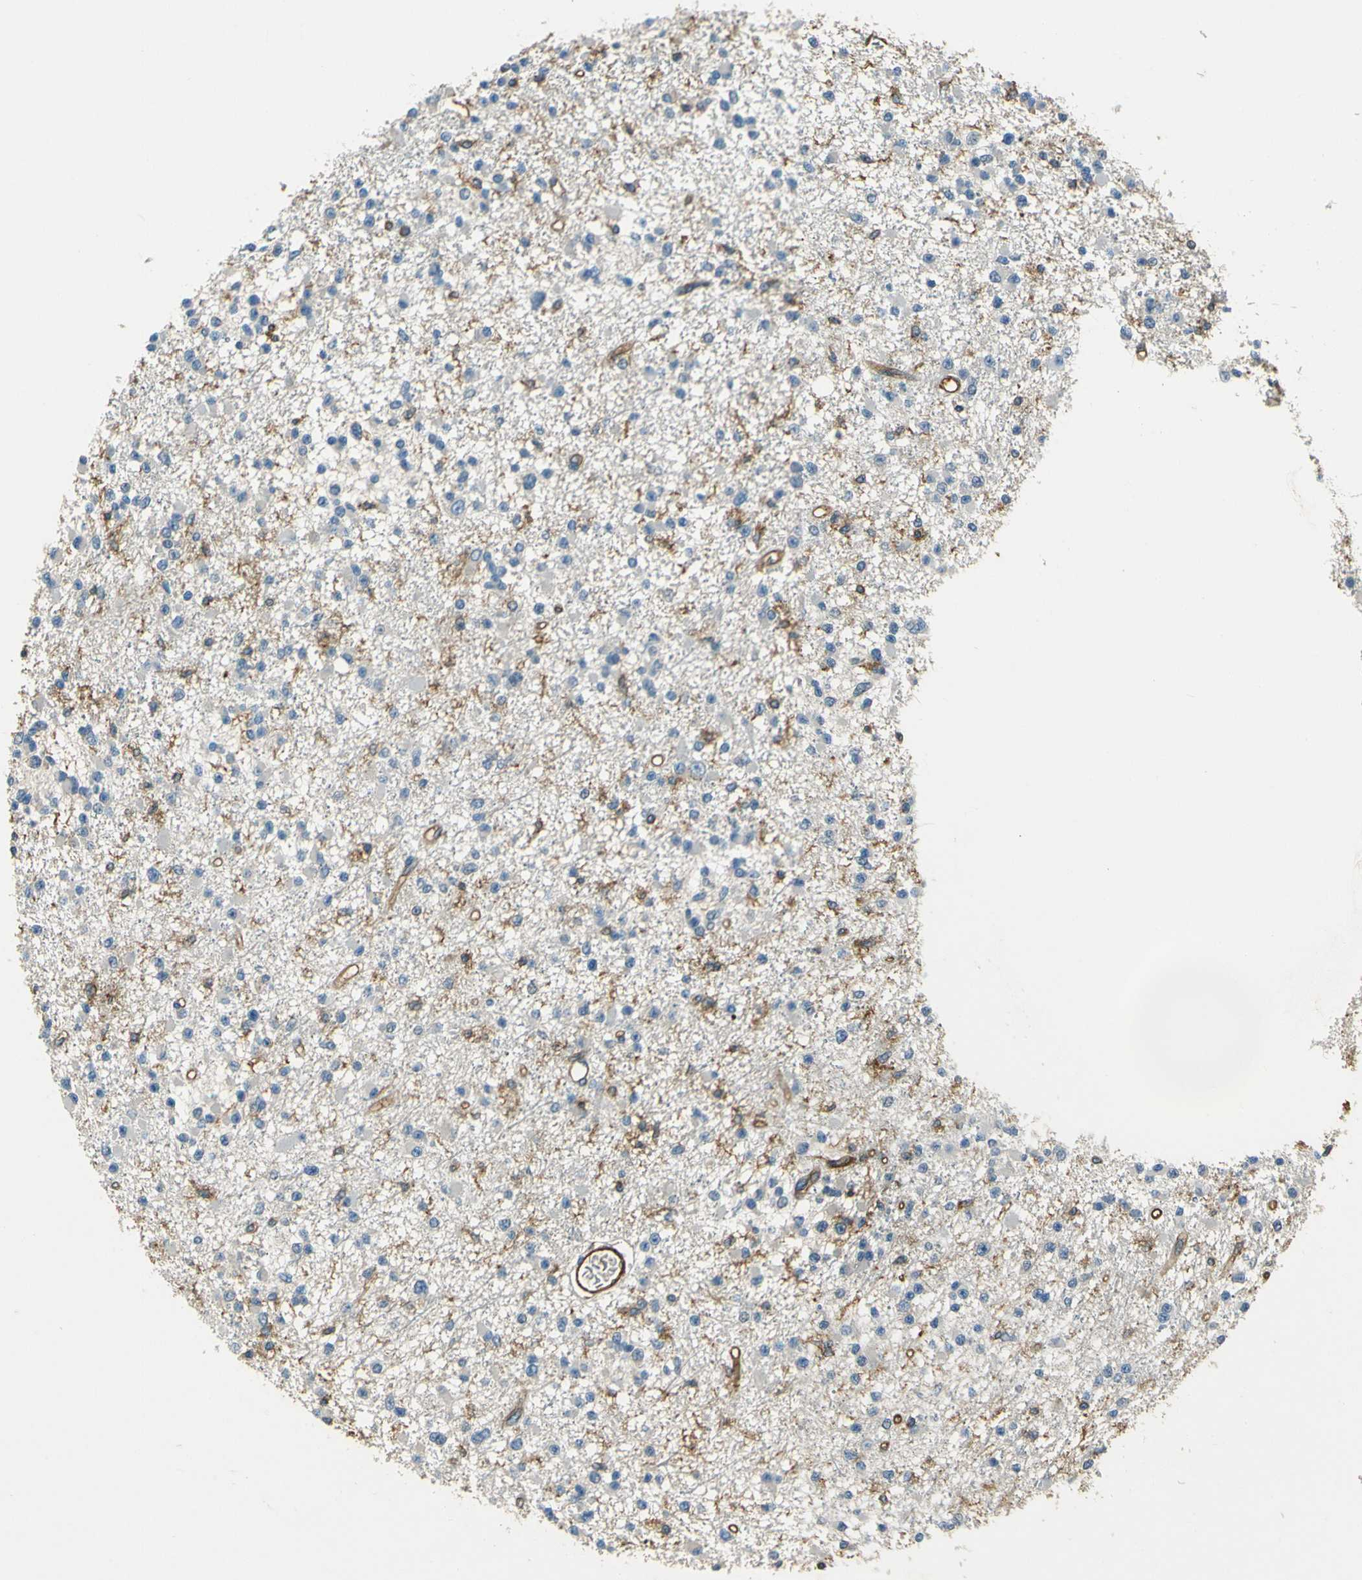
{"staining": {"intensity": "negative", "quantity": "none", "location": "none"}, "tissue": "glioma", "cell_type": "Tumor cells", "image_type": "cancer", "snomed": [{"axis": "morphology", "description": "Glioma, malignant, Low grade"}, {"axis": "topography", "description": "Brain"}], "caption": "The histopathology image exhibits no staining of tumor cells in malignant glioma (low-grade).", "gene": "ENTPD1", "patient": {"sex": "female", "age": 22}}